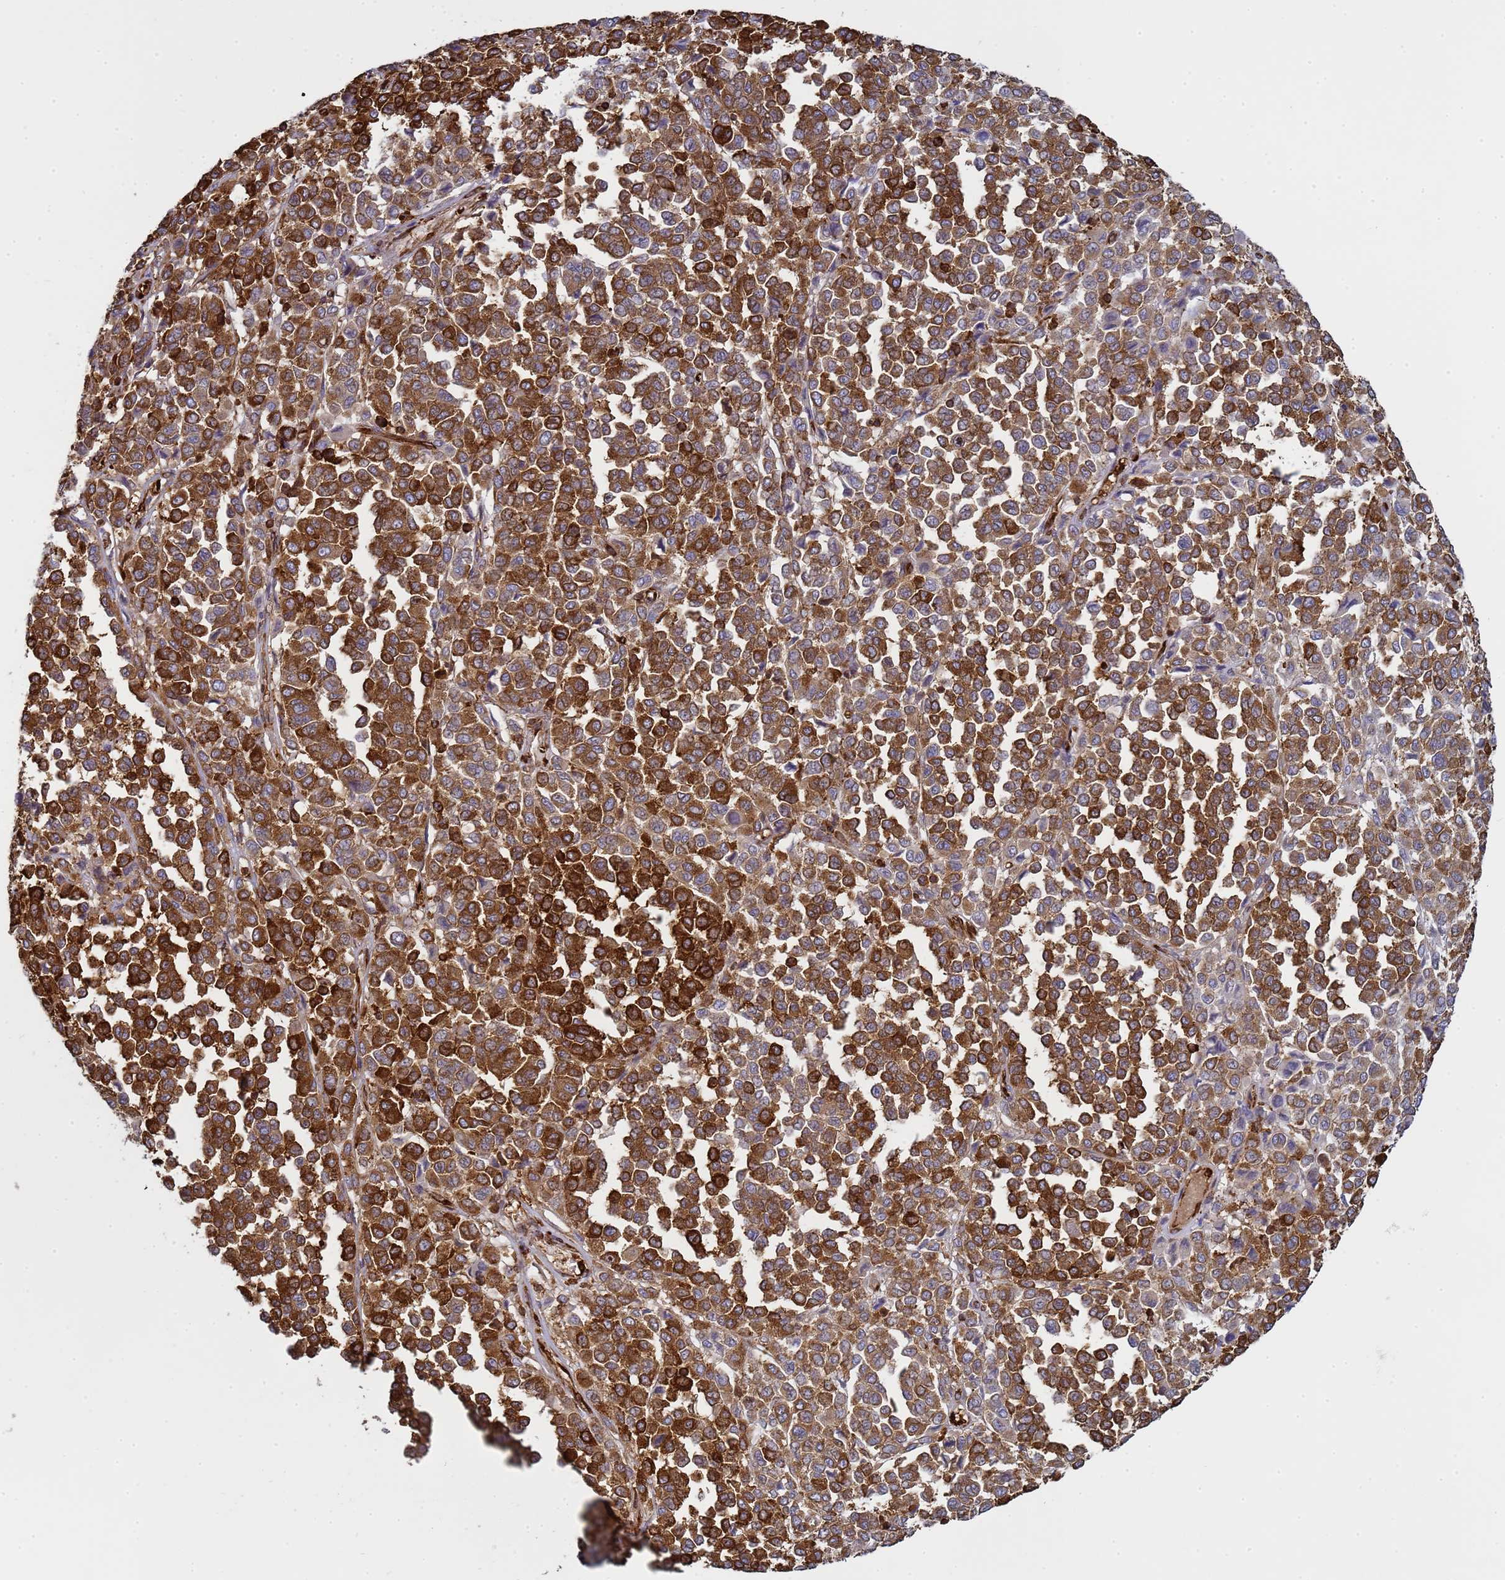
{"staining": {"intensity": "strong", "quantity": "25%-75%", "location": "cytoplasmic/membranous"}, "tissue": "melanoma", "cell_type": "Tumor cells", "image_type": "cancer", "snomed": [{"axis": "morphology", "description": "Malignant melanoma, Metastatic site"}, {"axis": "topography", "description": "Pancreas"}], "caption": "This micrograph exhibits malignant melanoma (metastatic site) stained with immunohistochemistry (IHC) to label a protein in brown. The cytoplasmic/membranous of tumor cells show strong positivity for the protein. Nuclei are counter-stained blue.", "gene": "ZBTB8OS", "patient": {"sex": "female", "age": 30}}